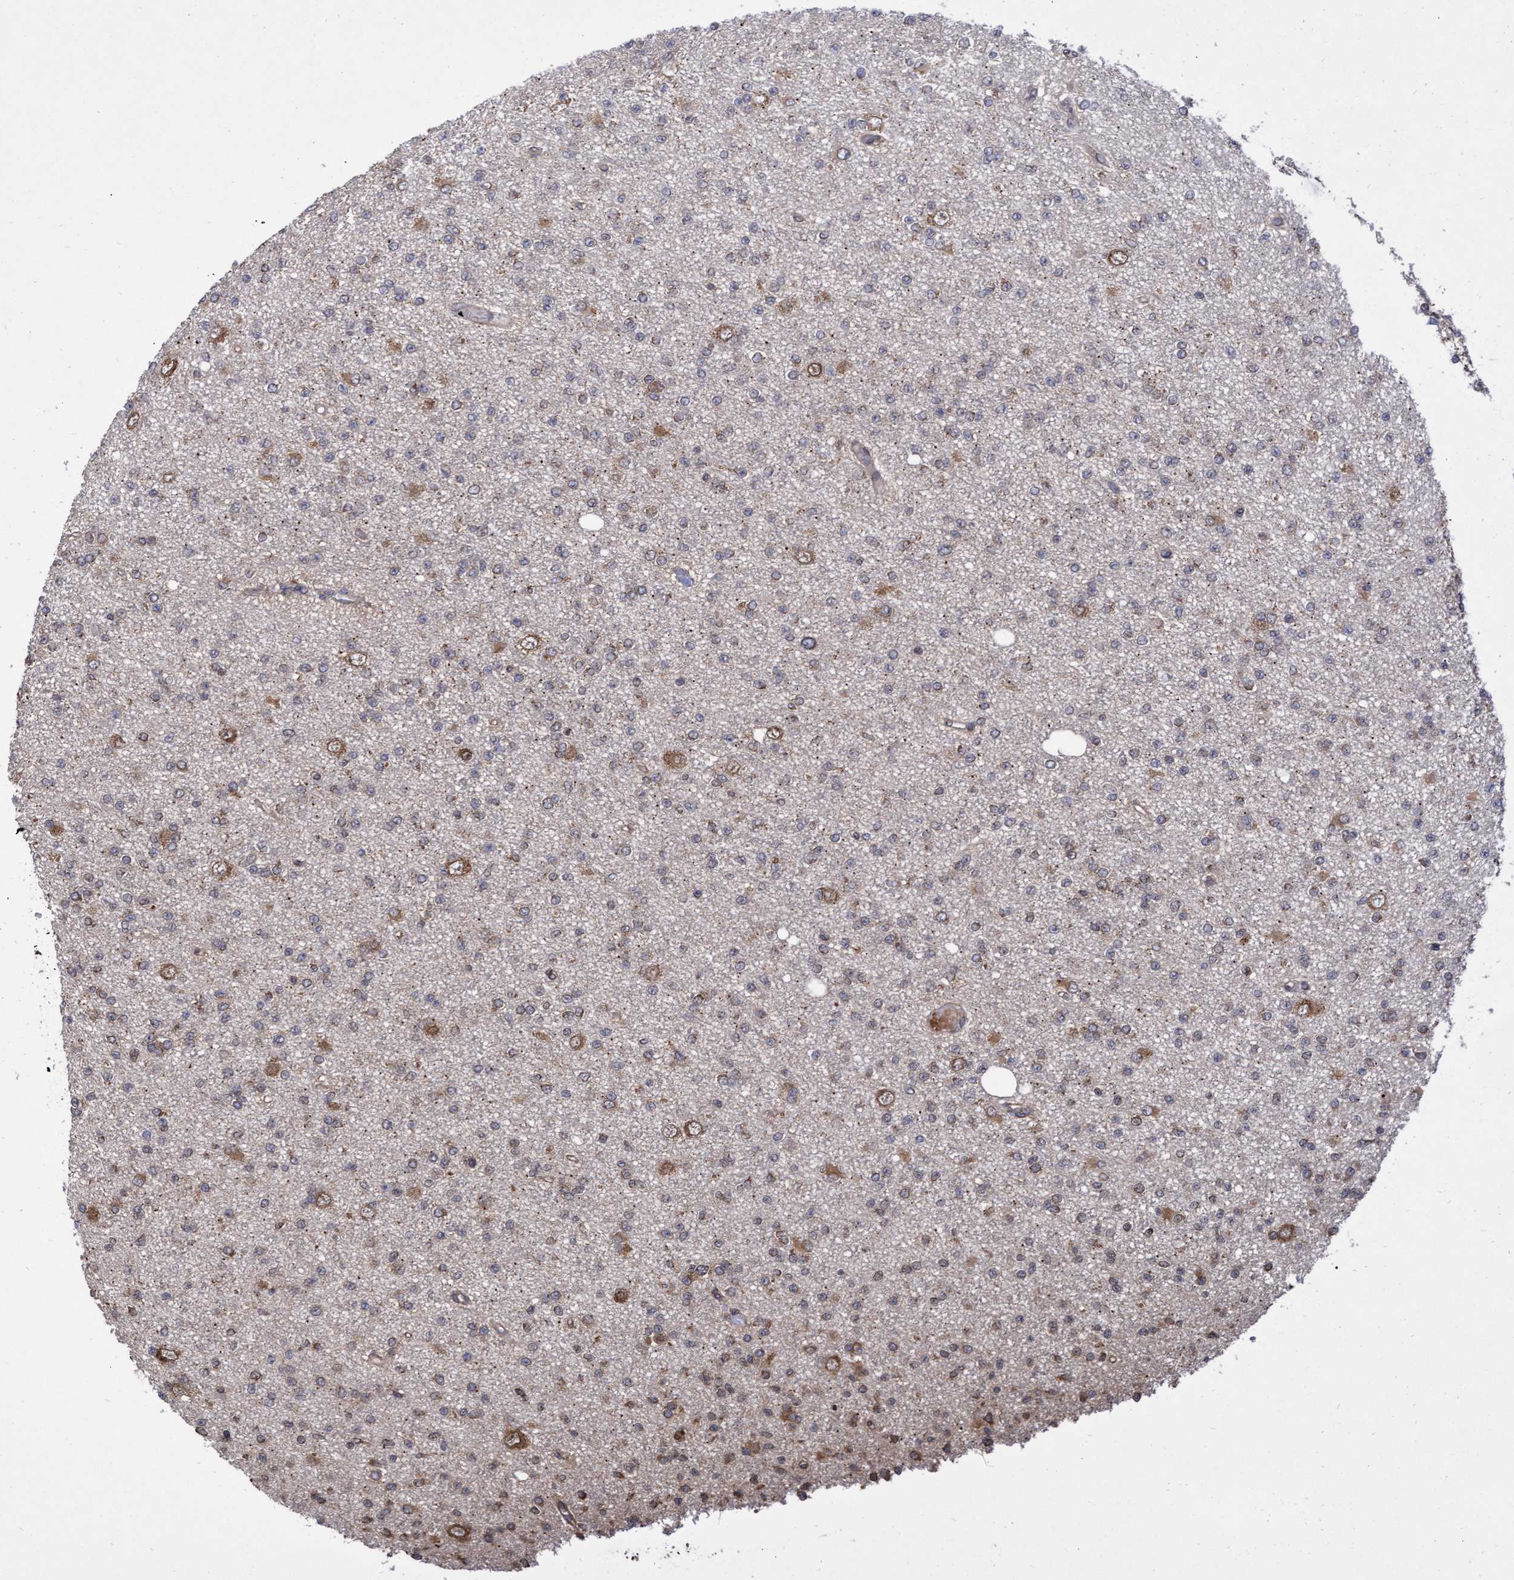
{"staining": {"intensity": "moderate", "quantity": "<25%", "location": "cytoplasmic/membranous"}, "tissue": "glioma", "cell_type": "Tumor cells", "image_type": "cancer", "snomed": [{"axis": "morphology", "description": "Glioma, malignant, Low grade"}, {"axis": "topography", "description": "Brain"}], "caption": "Malignant glioma (low-grade) stained for a protein displays moderate cytoplasmic/membranous positivity in tumor cells. (Stains: DAB (3,3'-diaminobenzidine) in brown, nuclei in blue, Microscopy: brightfield microscopy at high magnification).", "gene": "ABCF2", "patient": {"sex": "female", "age": 22}}